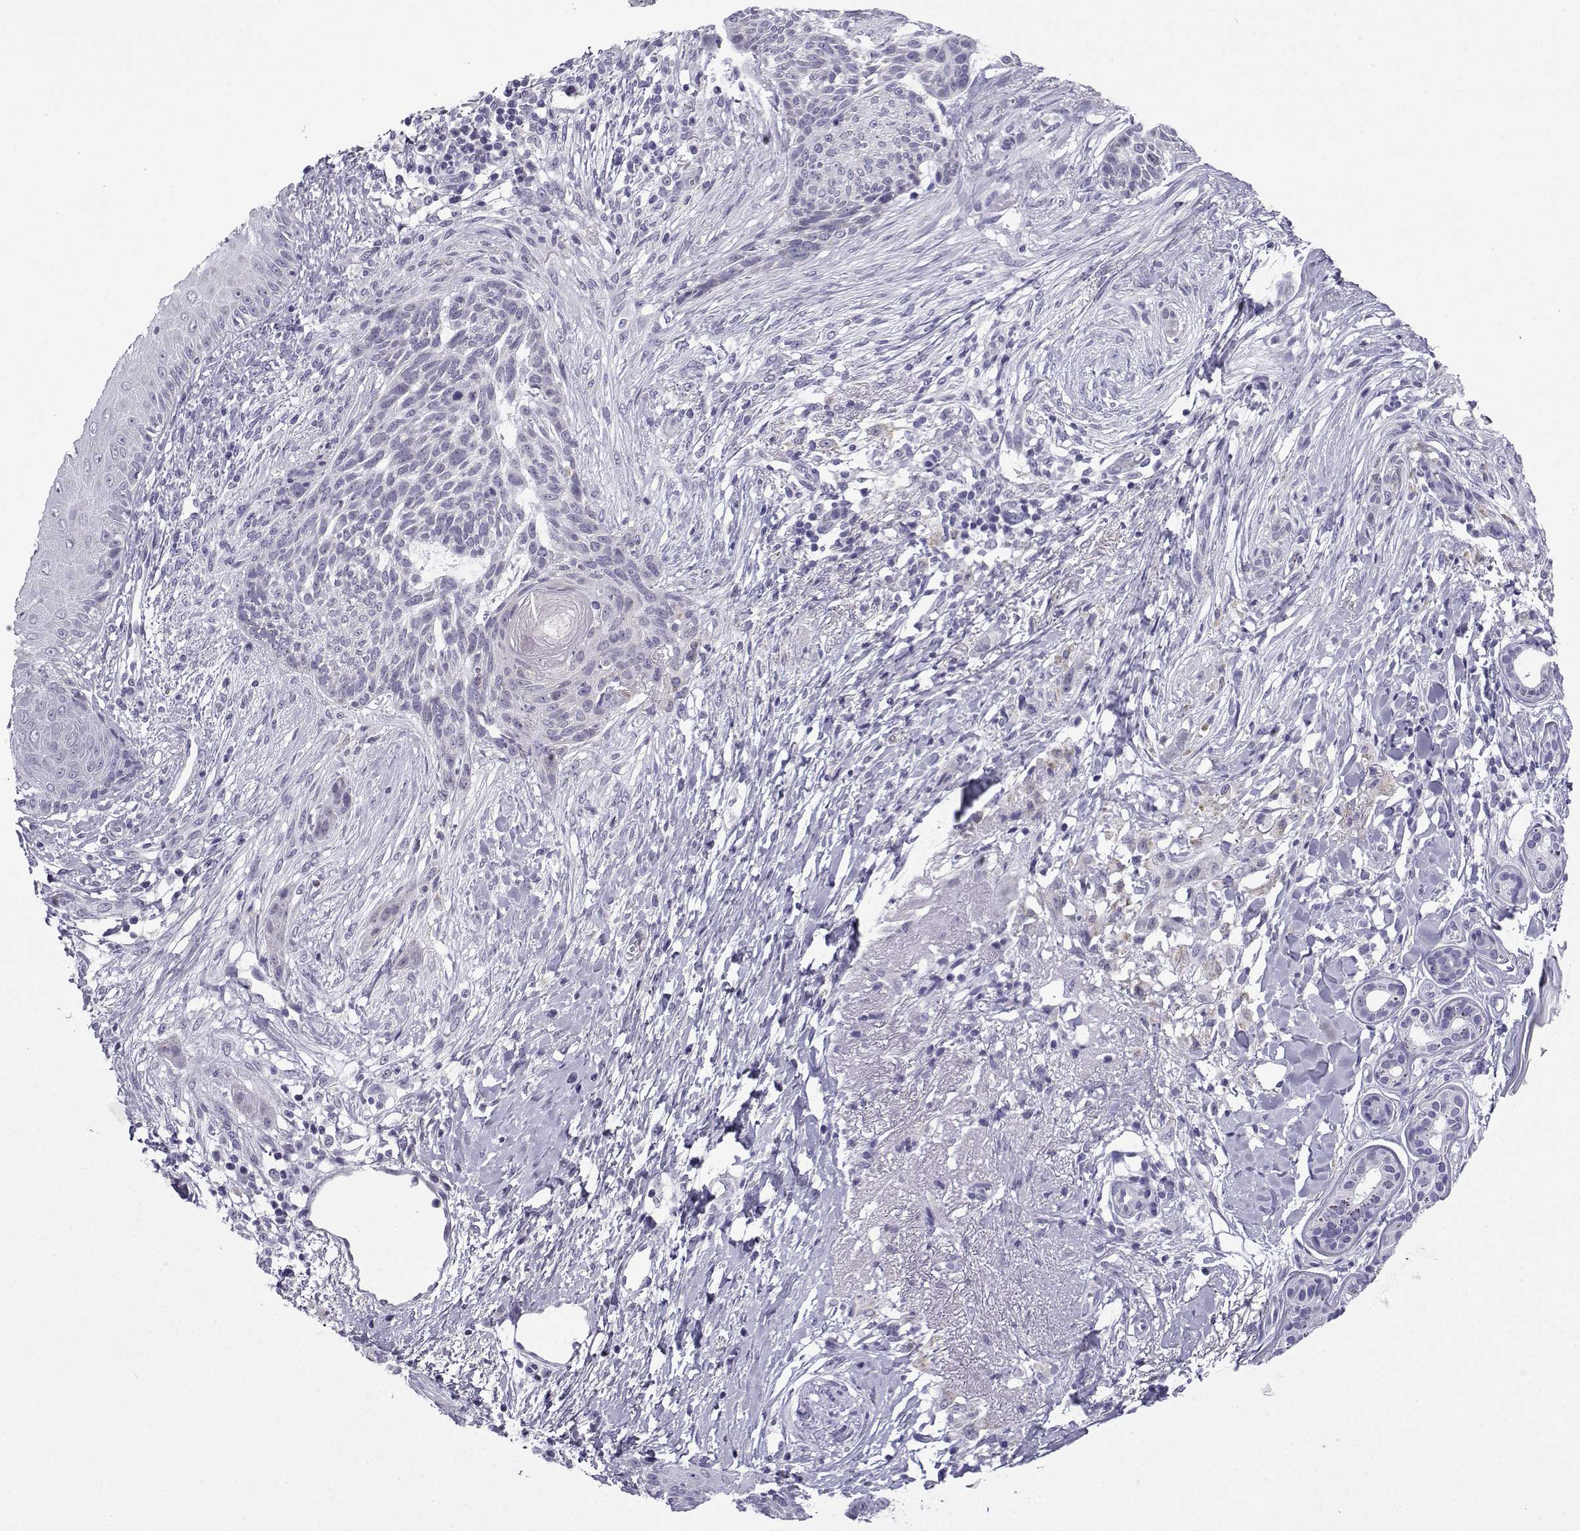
{"staining": {"intensity": "negative", "quantity": "none", "location": "none"}, "tissue": "skin cancer", "cell_type": "Tumor cells", "image_type": "cancer", "snomed": [{"axis": "morphology", "description": "Normal tissue, NOS"}, {"axis": "morphology", "description": "Basal cell carcinoma"}, {"axis": "topography", "description": "Skin"}], "caption": "High magnification brightfield microscopy of skin cancer stained with DAB (3,3'-diaminobenzidine) (brown) and counterstained with hematoxylin (blue): tumor cells show no significant staining.", "gene": "ACRBP", "patient": {"sex": "male", "age": 84}}